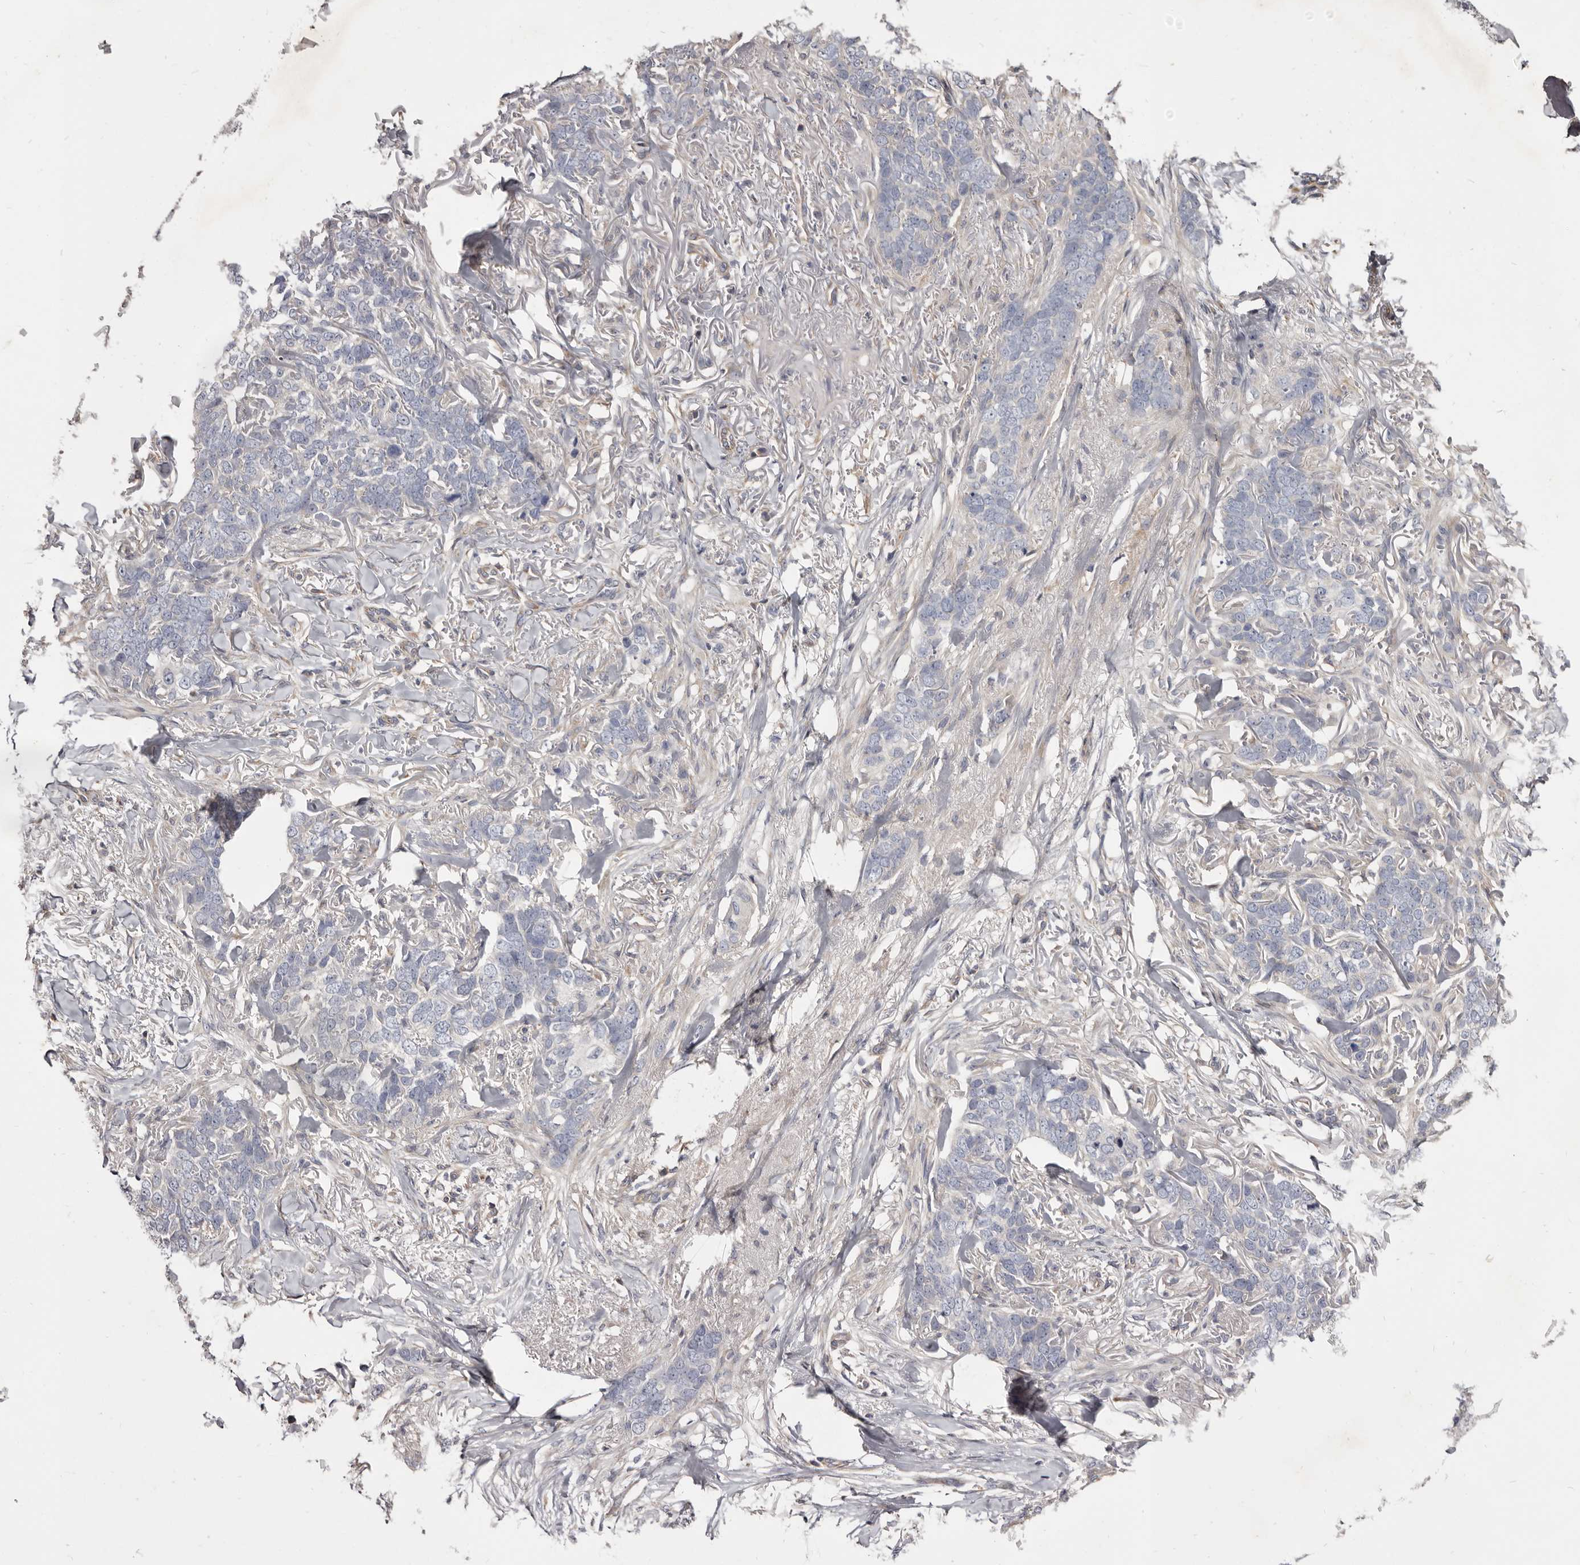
{"staining": {"intensity": "negative", "quantity": "none", "location": "none"}, "tissue": "skin cancer", "cell_type": "Tumor cells", "image_type": "cancer", "snomed": [{"axis": "morphology", "description": "Normal tissue, NOS"}, {"axis": "morphology", "description": "Basal cell carcinoma"}, {"axis": "topography", "description": "Skin"}], "caption": "Tumor cells show no significant protein positivity in skin basal cell carcinoma.", "gene": "FAS", "patient": {"sex": "male", "age": 77}}